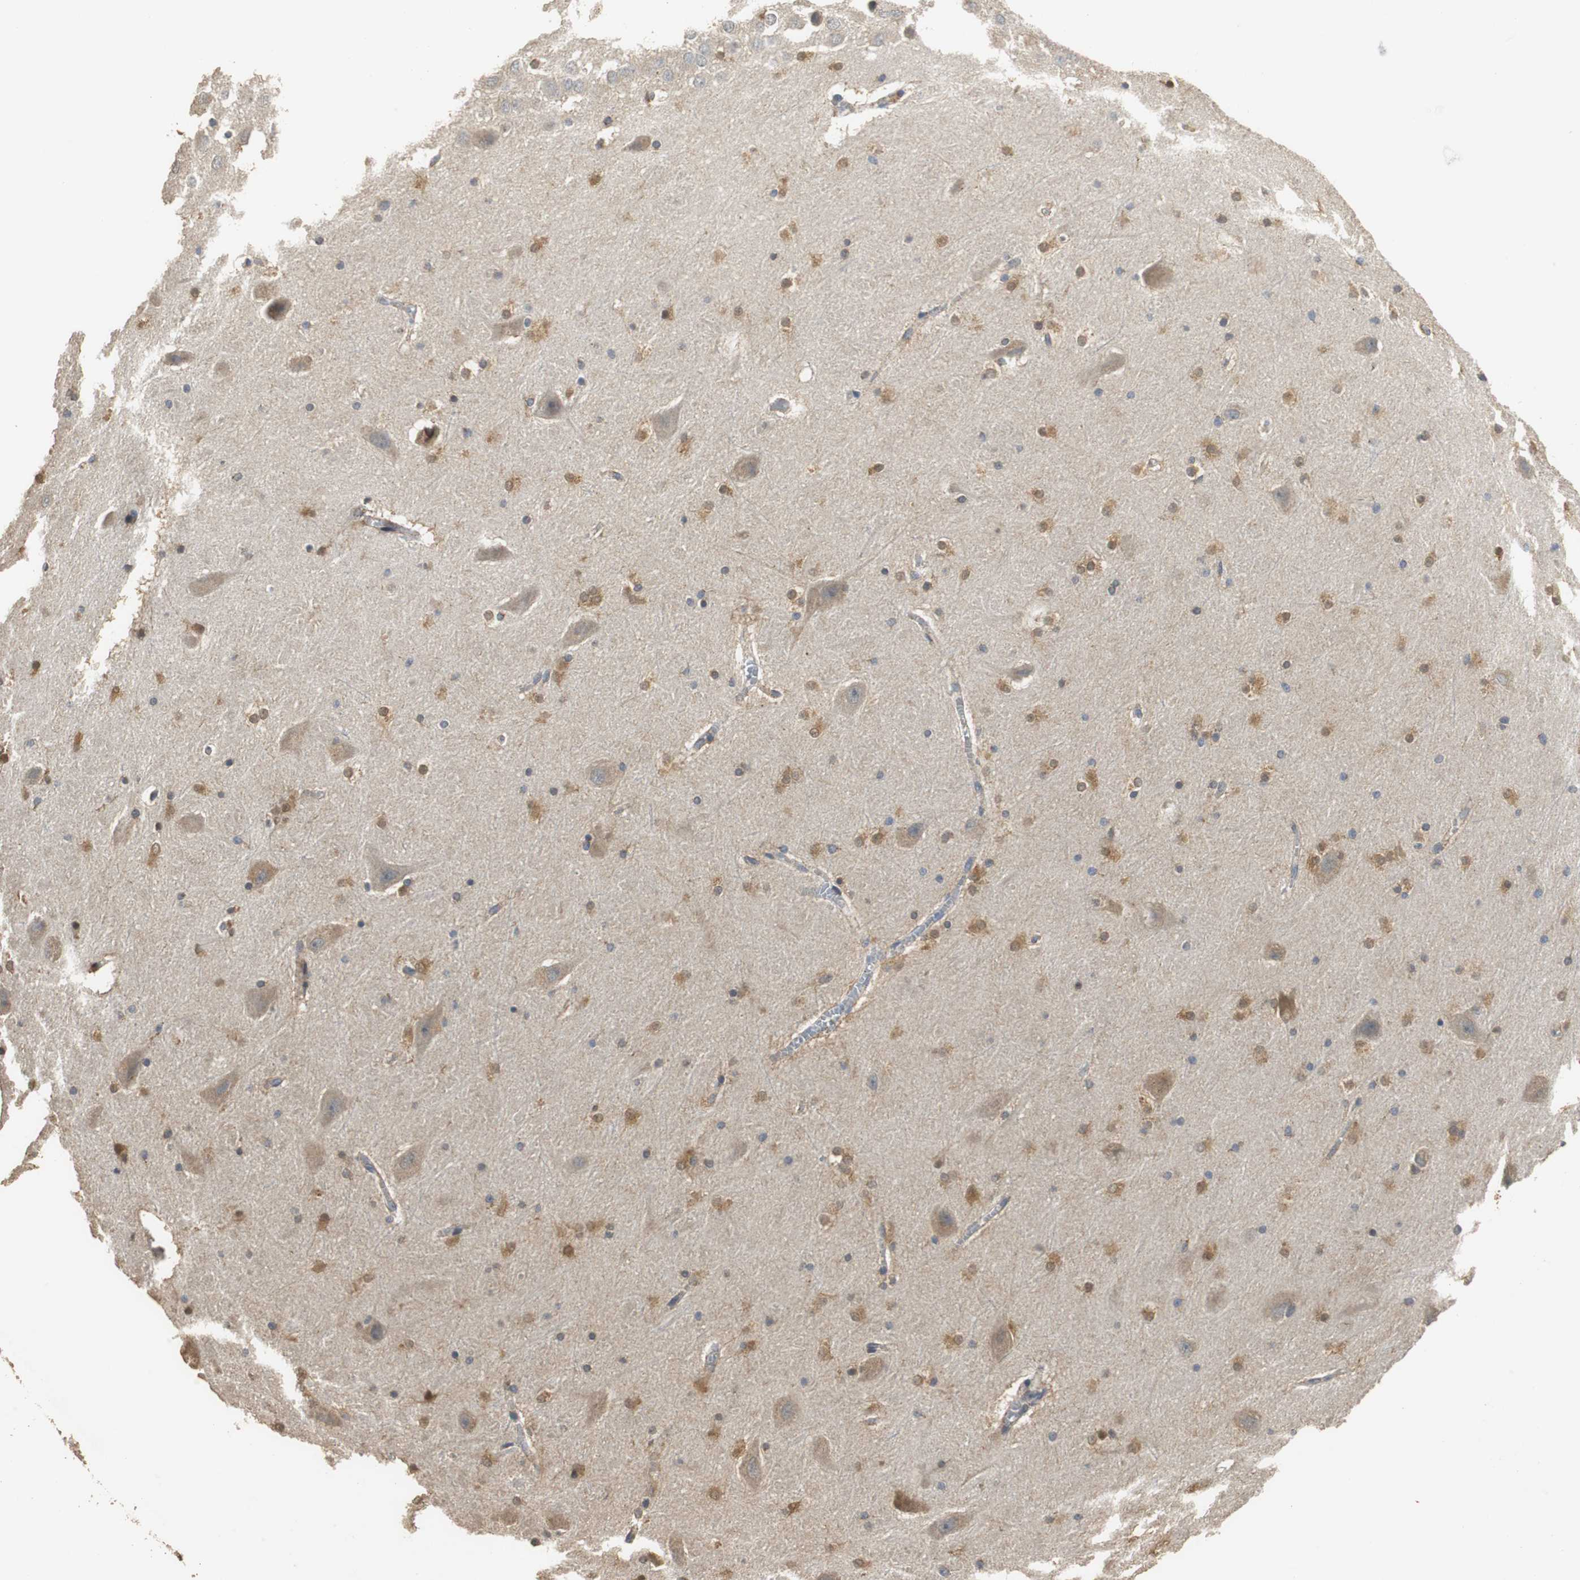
{"staining": {"intensity": "moderate", "quantity": "<25%", "location": "cytoplasmic/membranous"}, "tissue": "hippocampus", "cell_type": "Glial cells", "image_type": "normal", "snomed": [{"axis": "morphology", "description": "Normal tissue, NOS"}, {"axis": "topography", "description": "Hippocampus"}], "caption": "Hippocampus stained with DAB immunohistochemistry (IHC) displays low levels of moderate cytoplasmic/membranous staining in approximately <25% of glial cells. The staining is performed using DAB (3,3'-diaminobenzidine) brown chromogen to label protein expression. The nuclei are counter-stained blue using hematoxylin.", "gene": "HMGCL", "patient": {"sex": "male", "age": 45}}